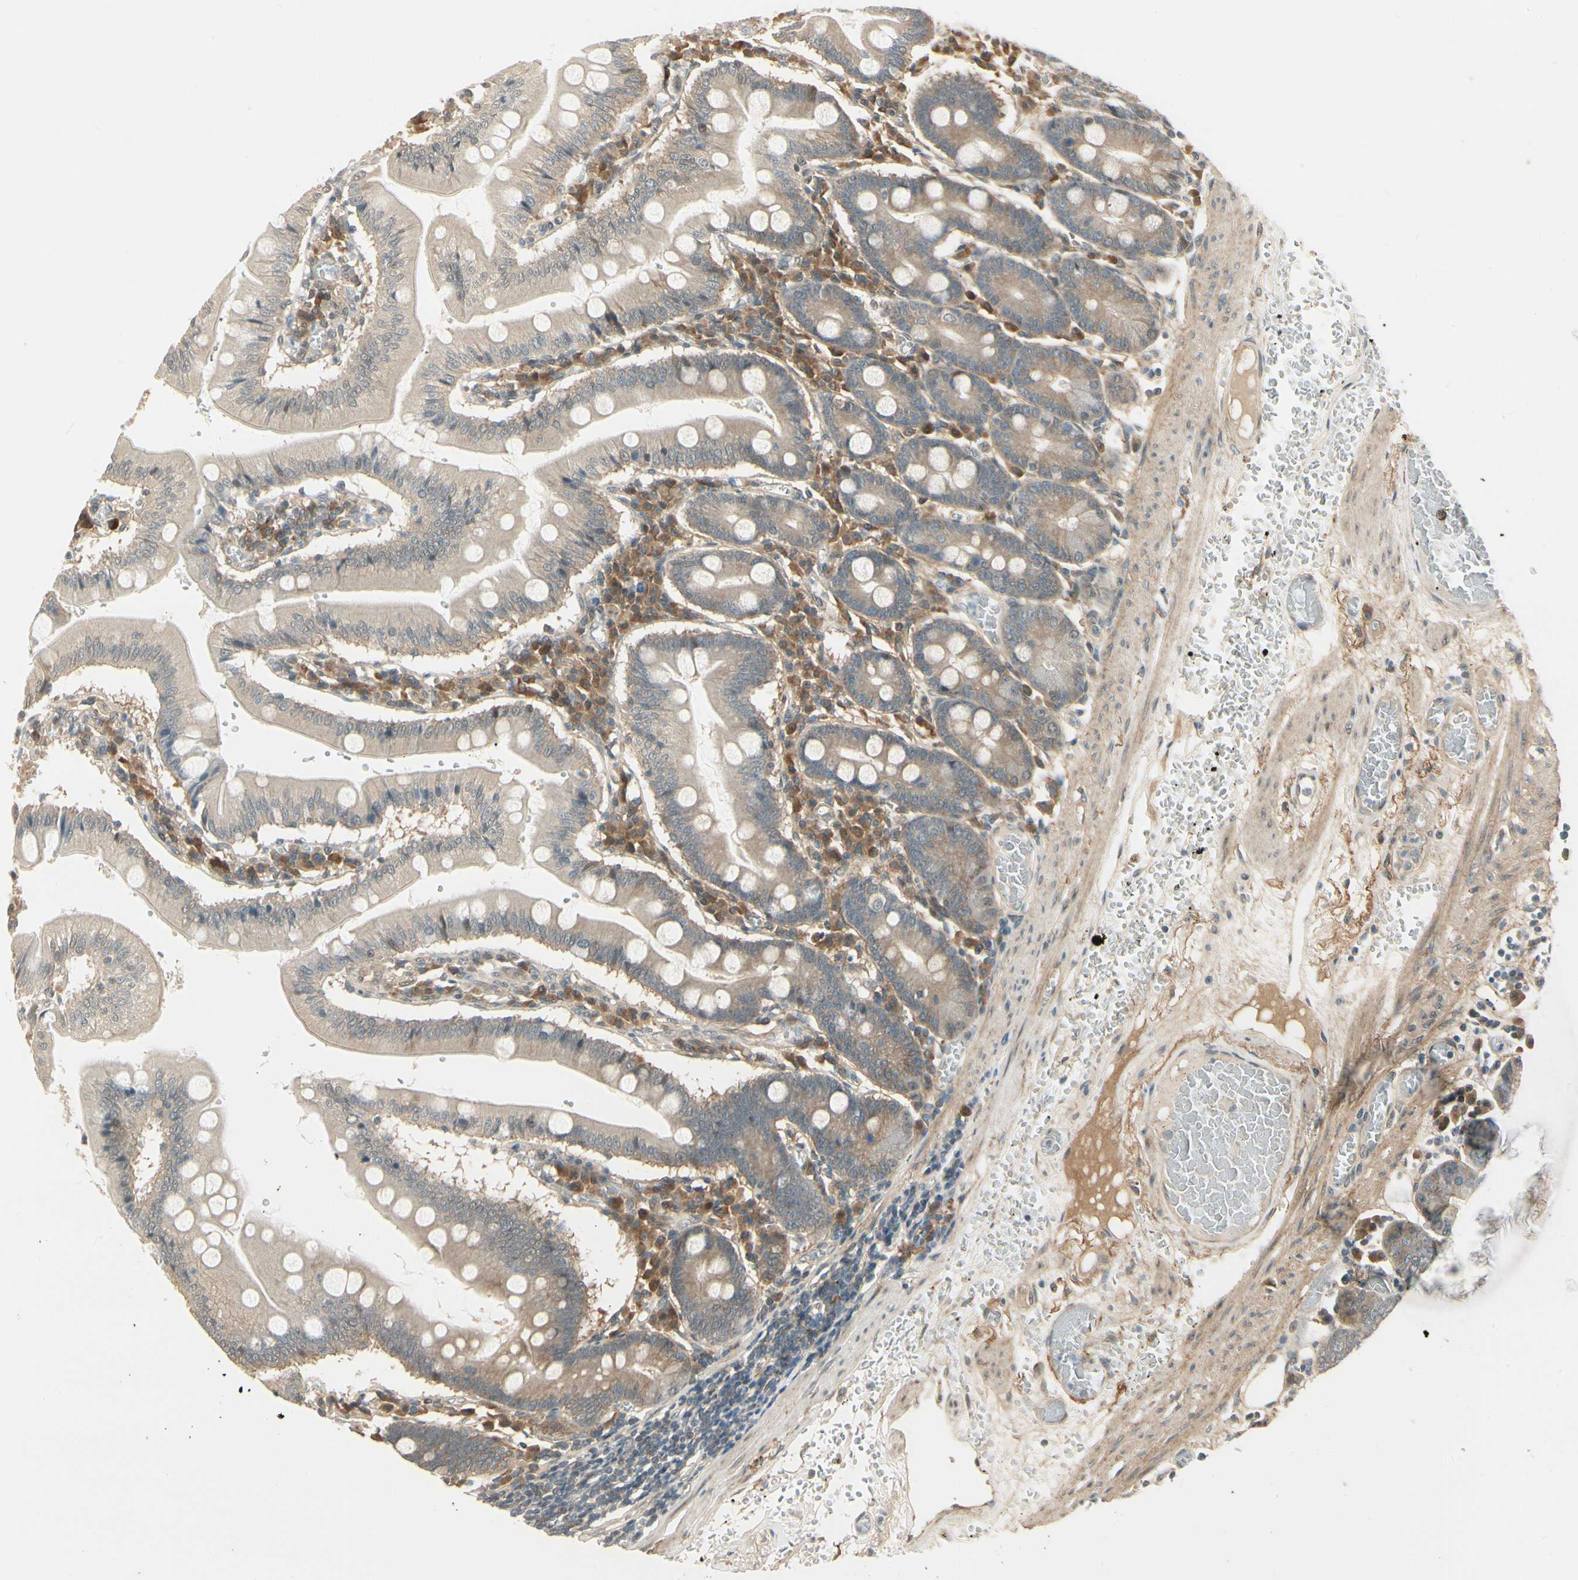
{"staining": {"intensity": "weak", "quantity": "25%-75%", "location": "cytoplasmic/membranous"}, "tissue": "small intestine", "cell_type": "Glandular cells", "image_type": "normal", "snomed": [{"axis": "morphology", "description": "Normal tissue, NOS"}, {"axis": "topography", "description": "Small intestine"}], "caption": "IHC (DAB) staining of normal human small intestine reveals weak cytoplasmic/membranous protein positivity in approximately 25%-75% of glandular cells.", "gene": "EPHB3", "patient": {"sex": "male", "age": 71}}